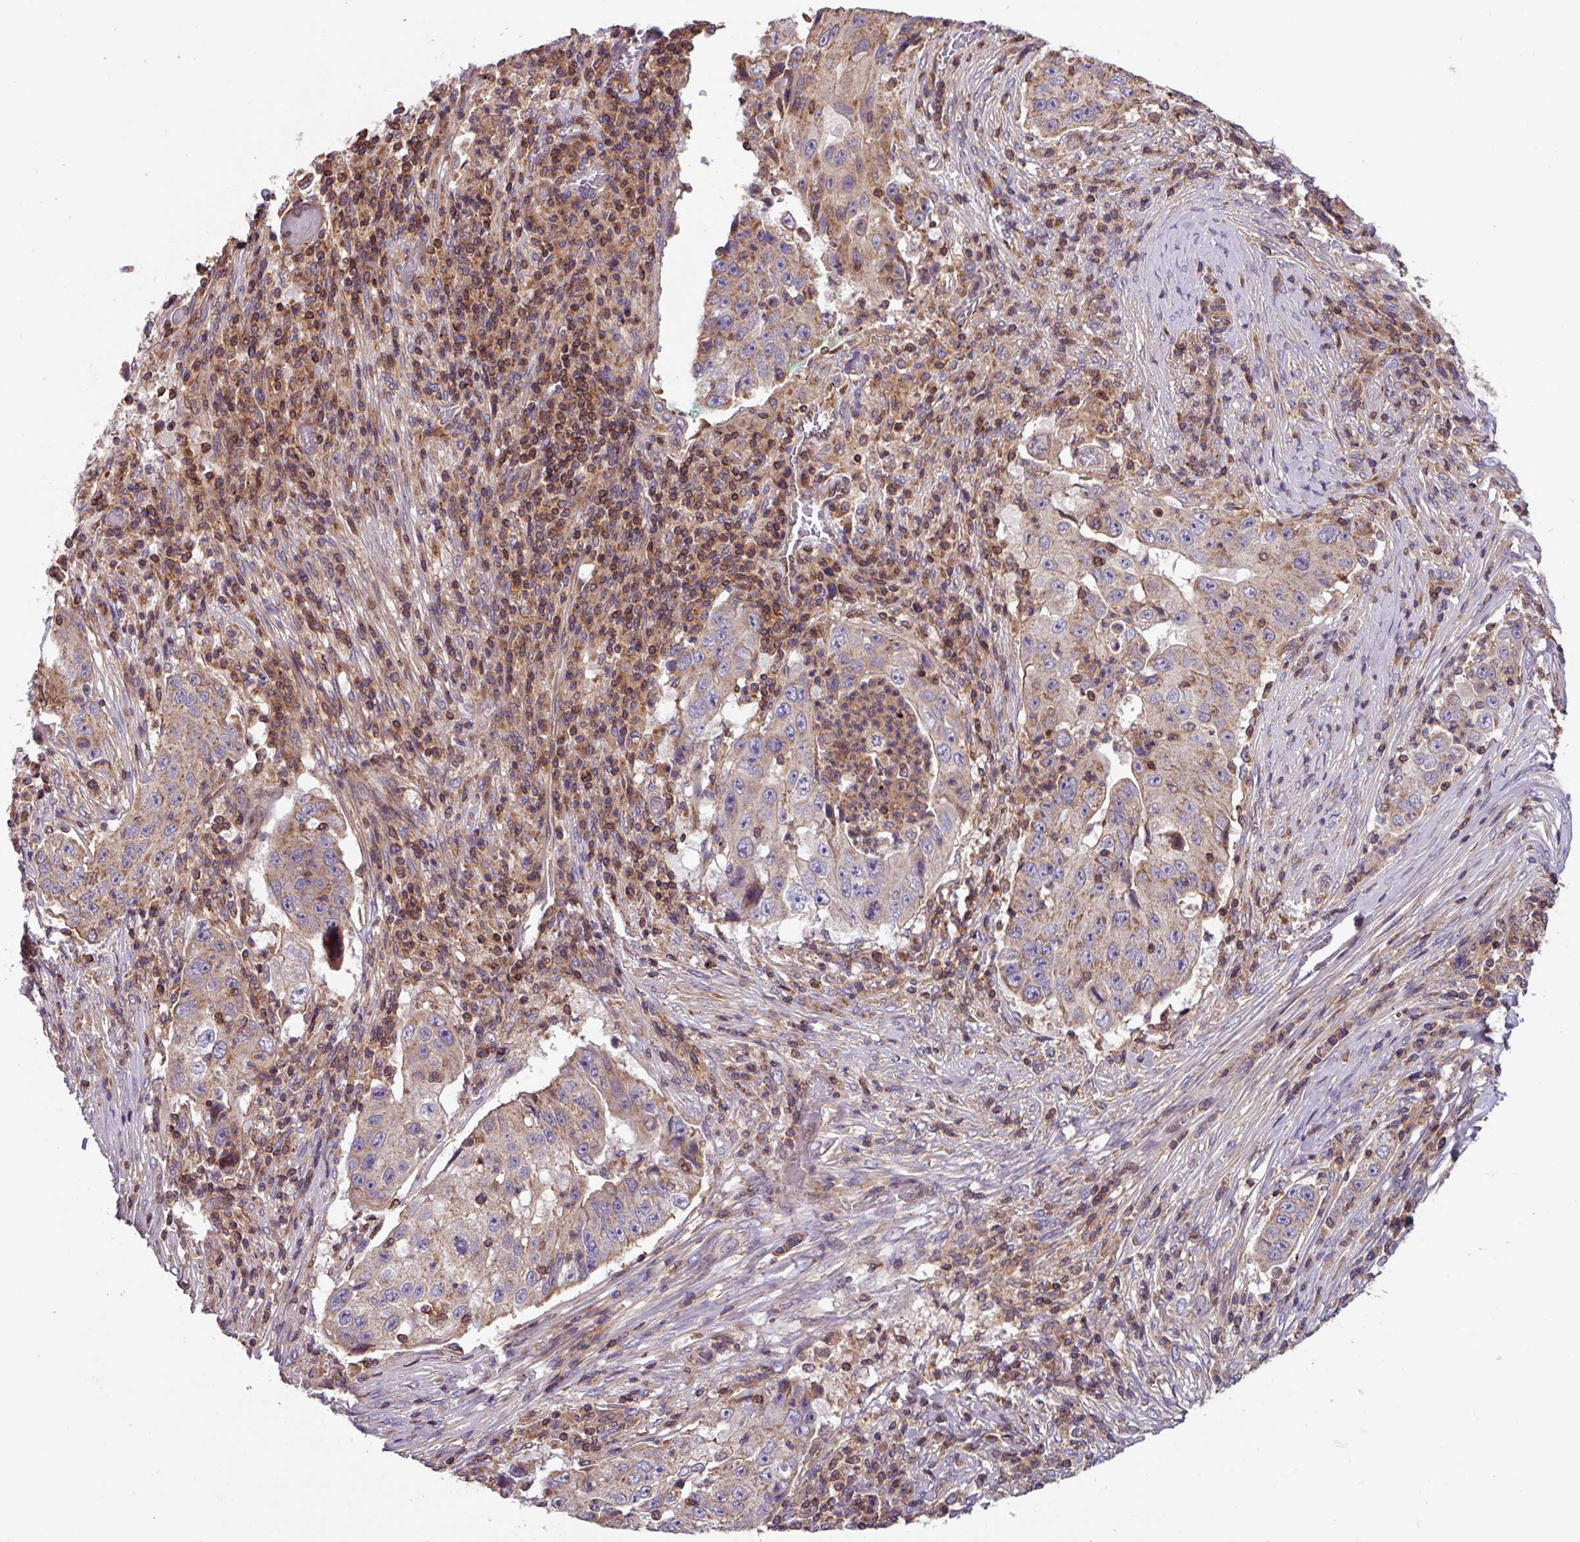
{"staining": {"intensity": "weak", "quantity": "25%-75%", "location": "cytoplasmic/membranous"}, "tissue": "lung cancer", "cell_type": "Tumor cells", "image_type": "cancer", "snomed": [{"axis": "morphology", "description": "Squamous cell carcinoma, NOS"}, {"axis": "topography", "description": "Lung"}], "caption": "Weak cytoplasmic/membranous protein staining is appreciated in approximately 25%-75% of tumor cells in lung squamous cell carcinoma. (DAB (3,3'-diaminobenzidine) IHC, brown staining for protein, blue staining for nuclei).", "gene": "PLEKHD1", "patient": {"sex": "male", "age": 64}}